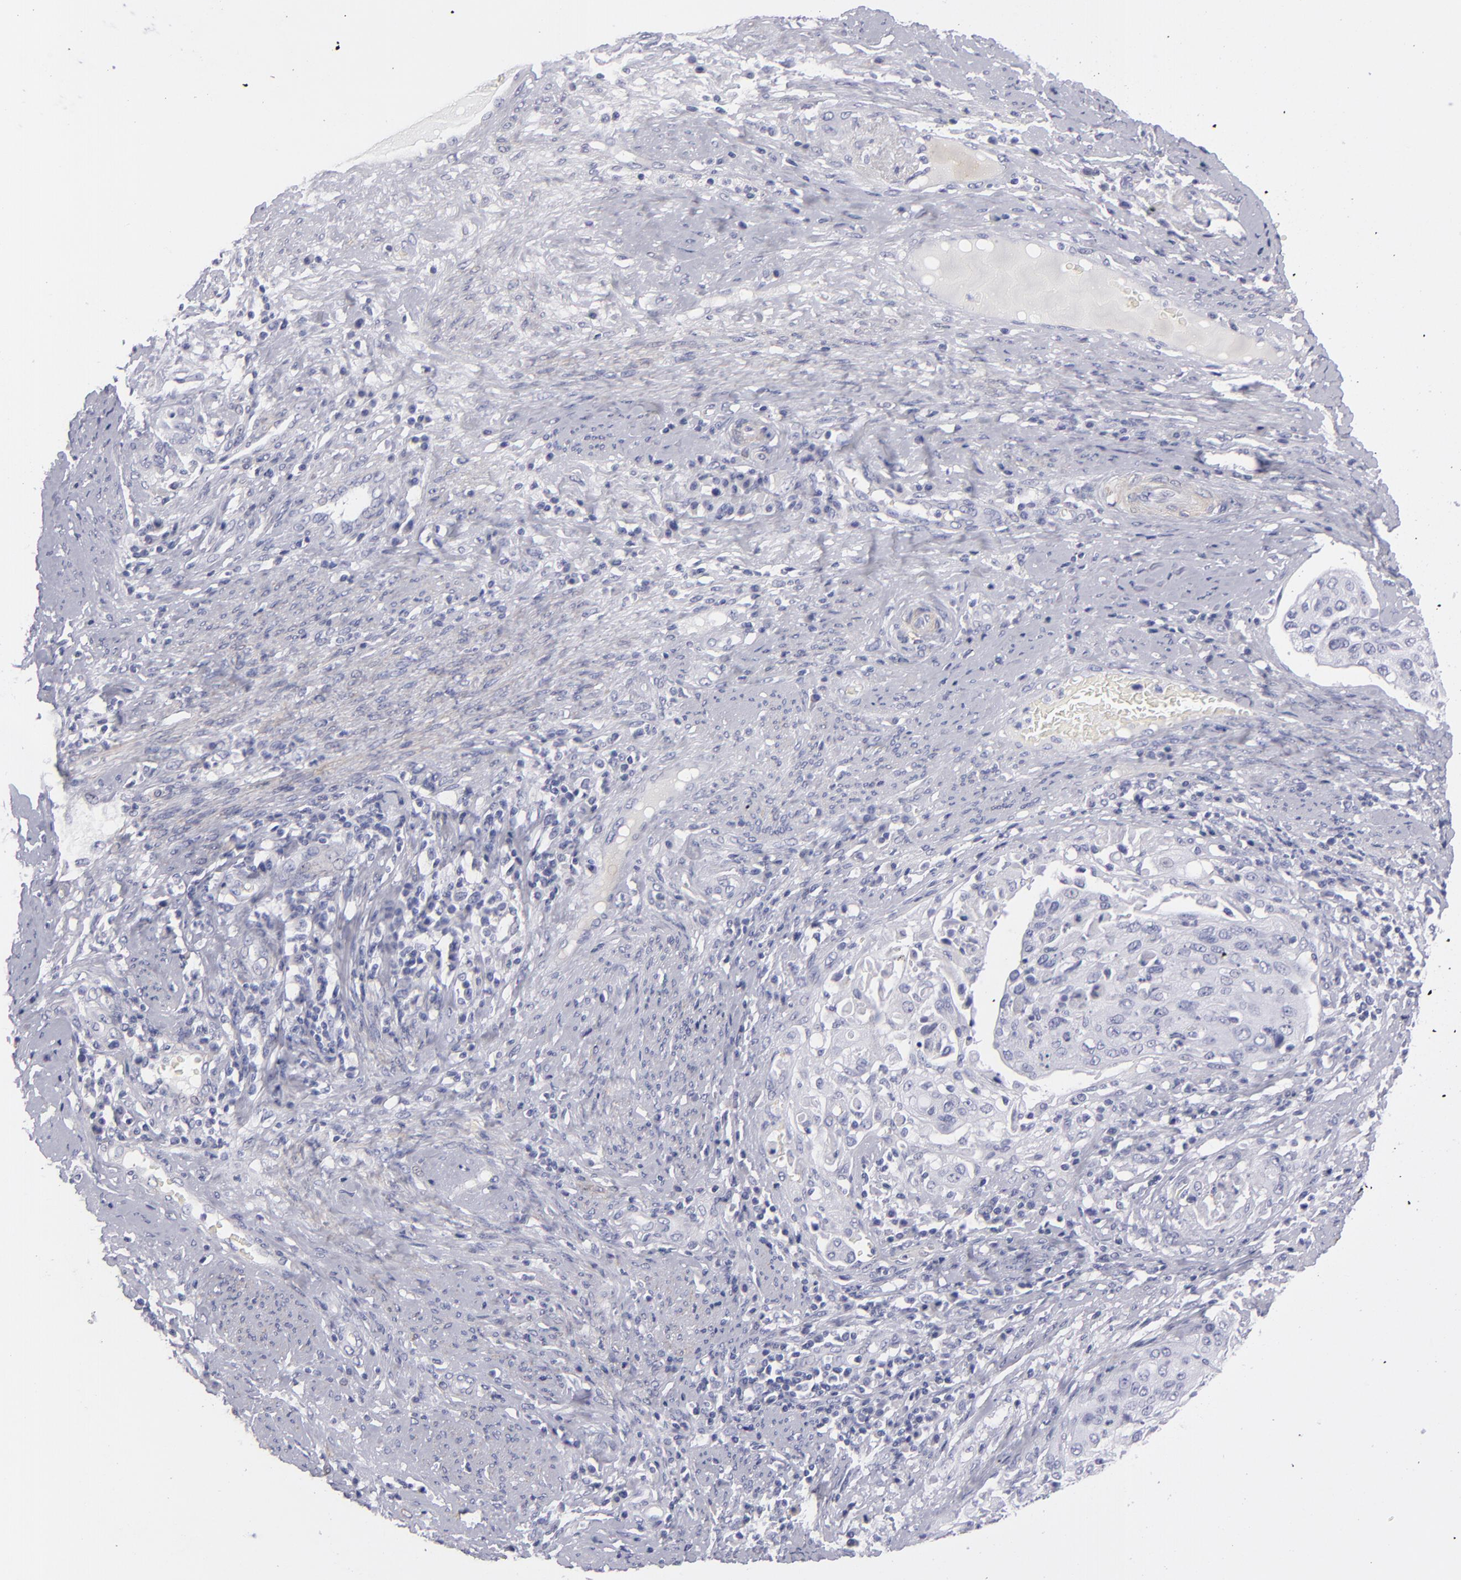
{"staining": {"intensity": "negative", "quantity": "none", "location": "none"}, "tissue": "cervical cancer", "cell_type": "Tumor cells", "image_type": "cancer", "snomed": [{"axis": "morphology", "description": "Squamous cell carcinoma, NOS"}, {"axis": "topography", "description": "Cervix"}], "caption": "Cervical squamous cell carcinoma was stained to show a protein in brown. There is no significant staining in tumor cells.", "gene": "MYH11", "patient": {"sex": "female", "age": 41}}